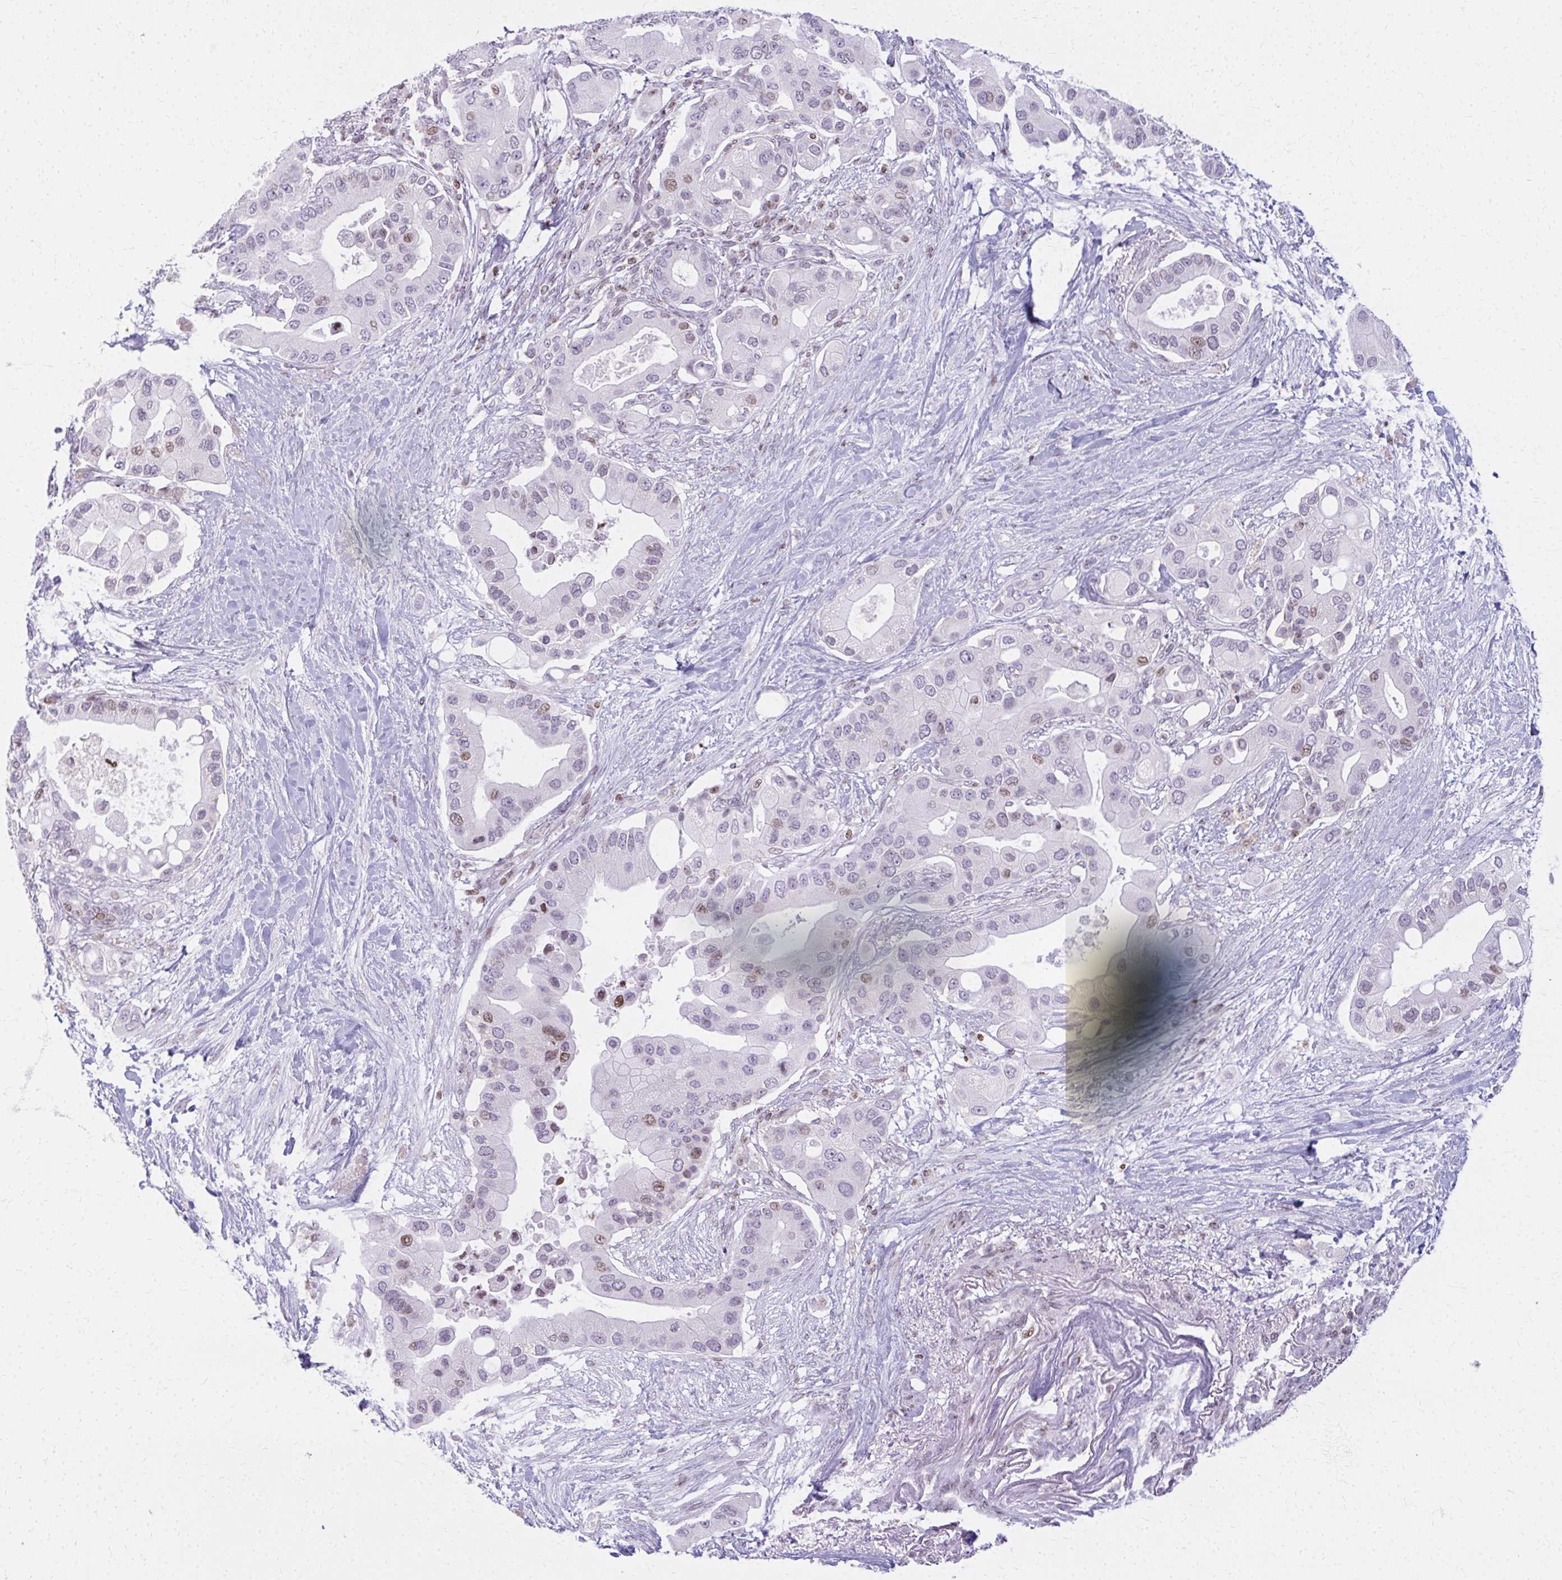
{"staining": {"intensity": "moderate", "quantity": "<25%", "location": "nuclear"}, "tissue": "pancreatic cancer", "cell_type": "Tumor cells", "image_type": "cancer", "snomed": [{"axis": "morphology", "description": "Adenocarcinoma, NOS"}, {"axis": "topography", "description": "Pancreas"}], "caption": "A micrograph of human pancreatic adenocarcinoma stained for a protein displays moderate nuclear brown staining in tumor cells.", "gene": "AP5M1", "patient": {"sex": "male", "age": 57}}